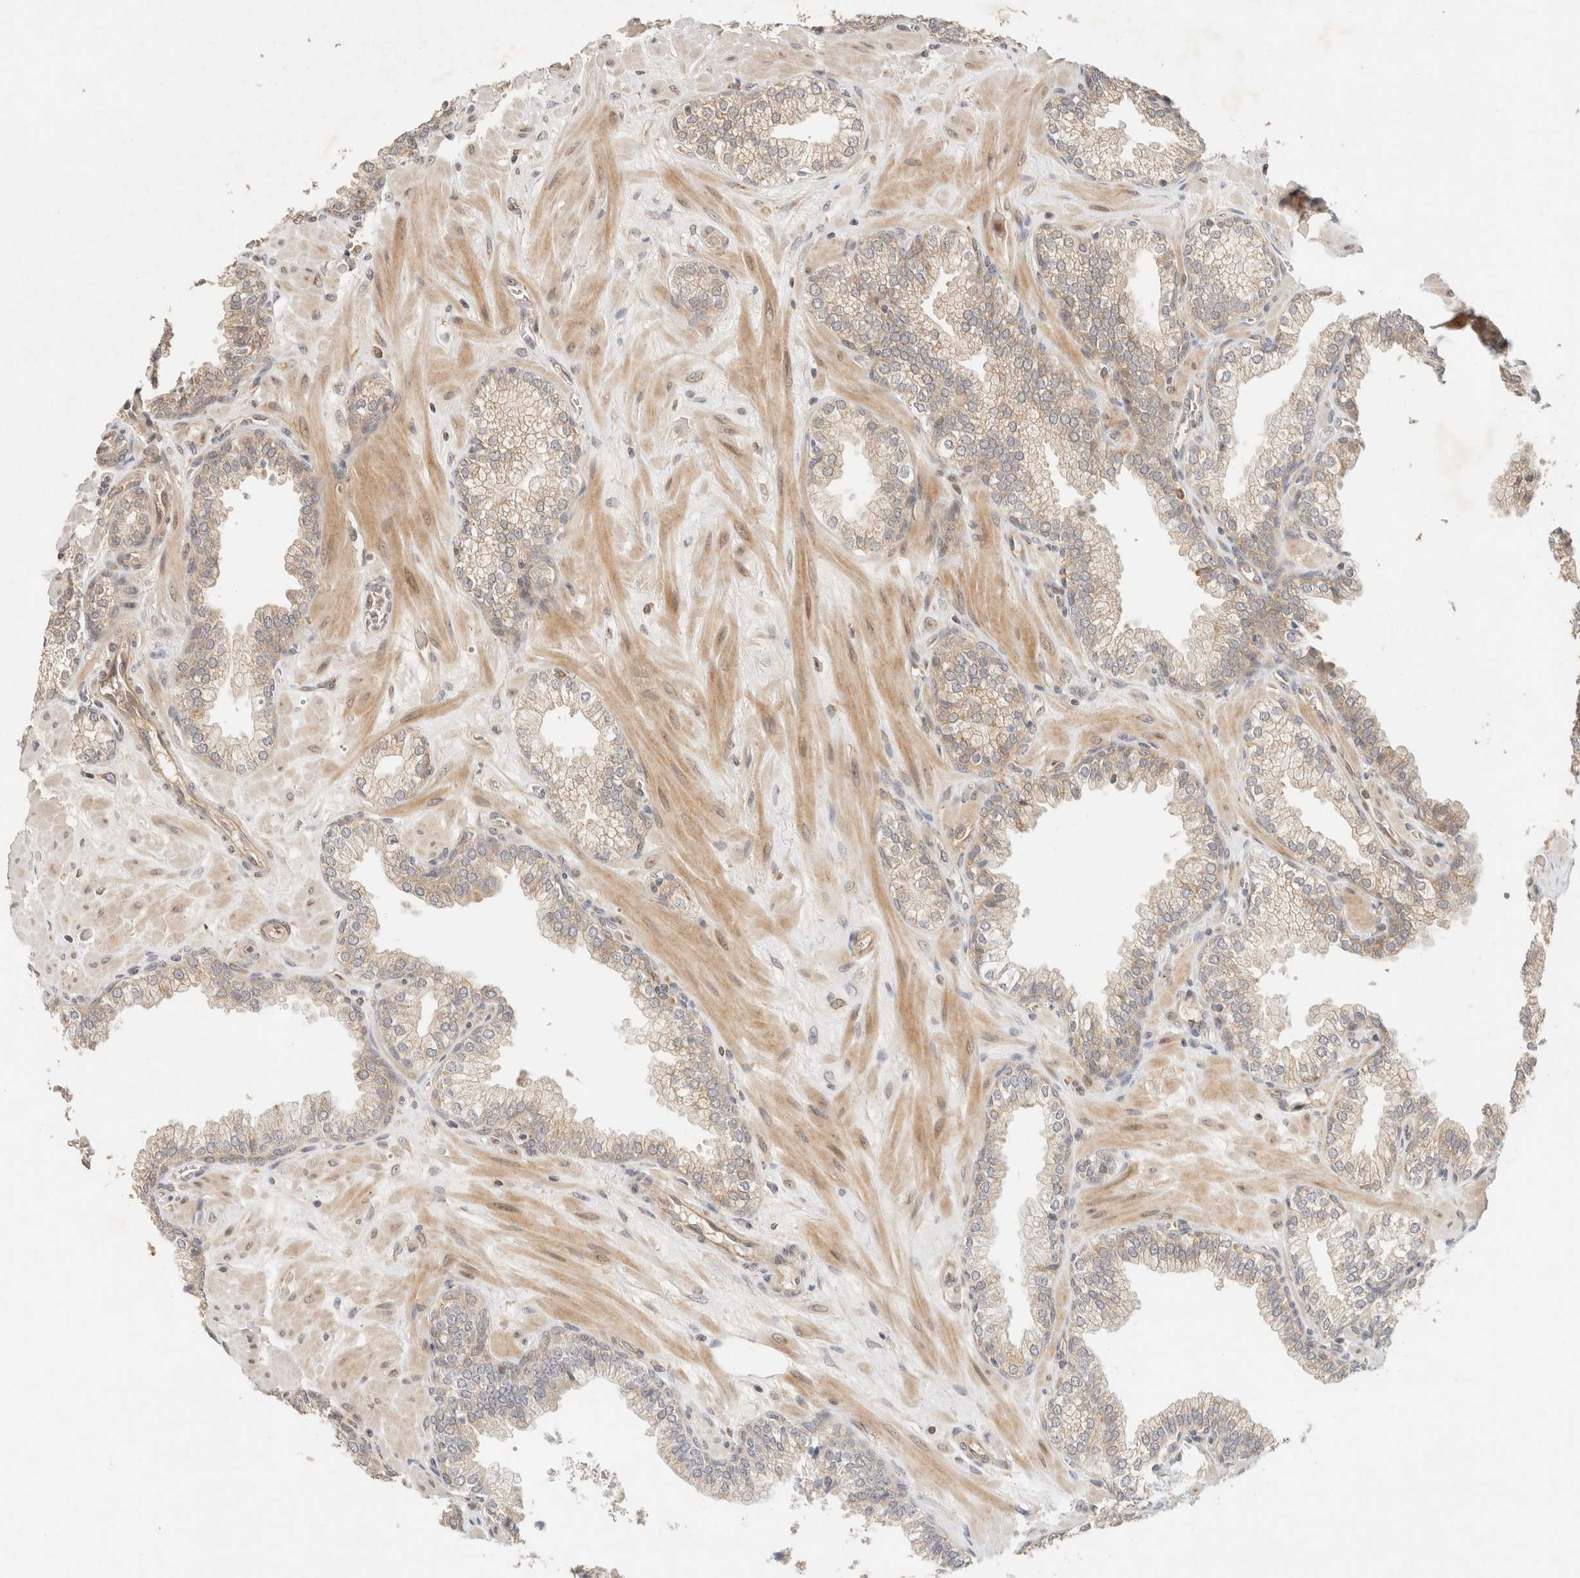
{"staining": {"intensity": "weak", "quantity": "<25%", "location": "cytoplasmic/membranous"}, "tissue": "prostate", "cell_type": "Glandular cells", "image_type": "normal", "snomed": [{"axis": "morphology", "description": "Normal tissue, NOS"}, {"axis": "morphology", "description": "Urothelial carcinoma, Low grade"}, {"axis": "topography", "description": "Urinary bladder"}, {"axis": "topography", "description": "Prostate"}], "caption": "The photomicrograph shows no significant expression in glandular cells of prostate. (DAB (3,3'-diaminobenzidine) immunohistochemistry (IHC) with hematoxylin counter stain).", "gene": "TACC1", "patient": {"sex": "male", "age": 60}}